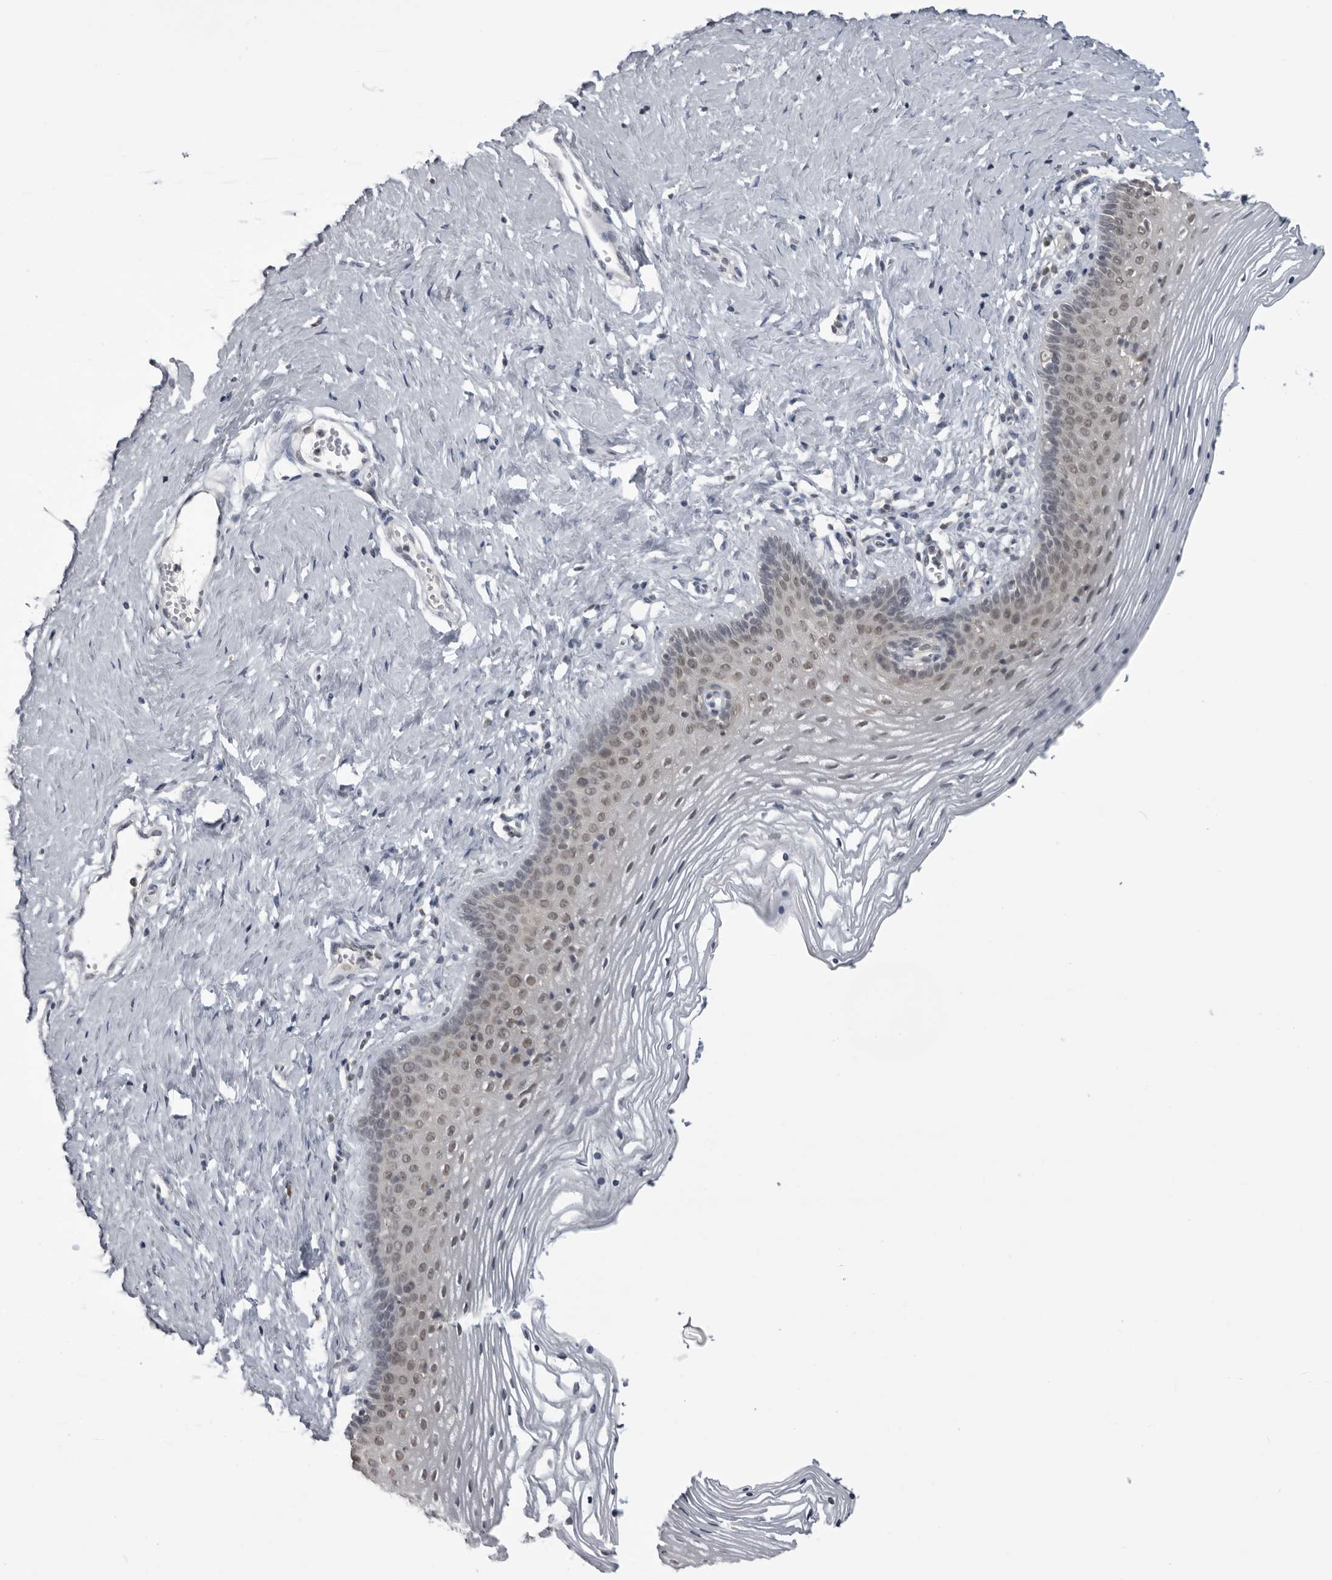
{"staining": {"intensity": "weak", "quantity": "25%-75%", "location": "nuclear"}, "tissue": "vagina", "cell_type": "Squamous epithelial cells", "image_type": "normal", "snomed": [{"axis": "morphology", "description": "Normal tissue, NOS"}, {"axis": "topography", "description": "Vagina"}], "caption": "Vagina stained for a protein displays weak nuclear positivity in squamous epithelial cells. The staining is performed using DAB brown chromogen to label protein expression. The nuclei are counter-stained blue using hematoxylin.", "gene": "PDCL3", "patient": {"sex": "female", "age": 32}}